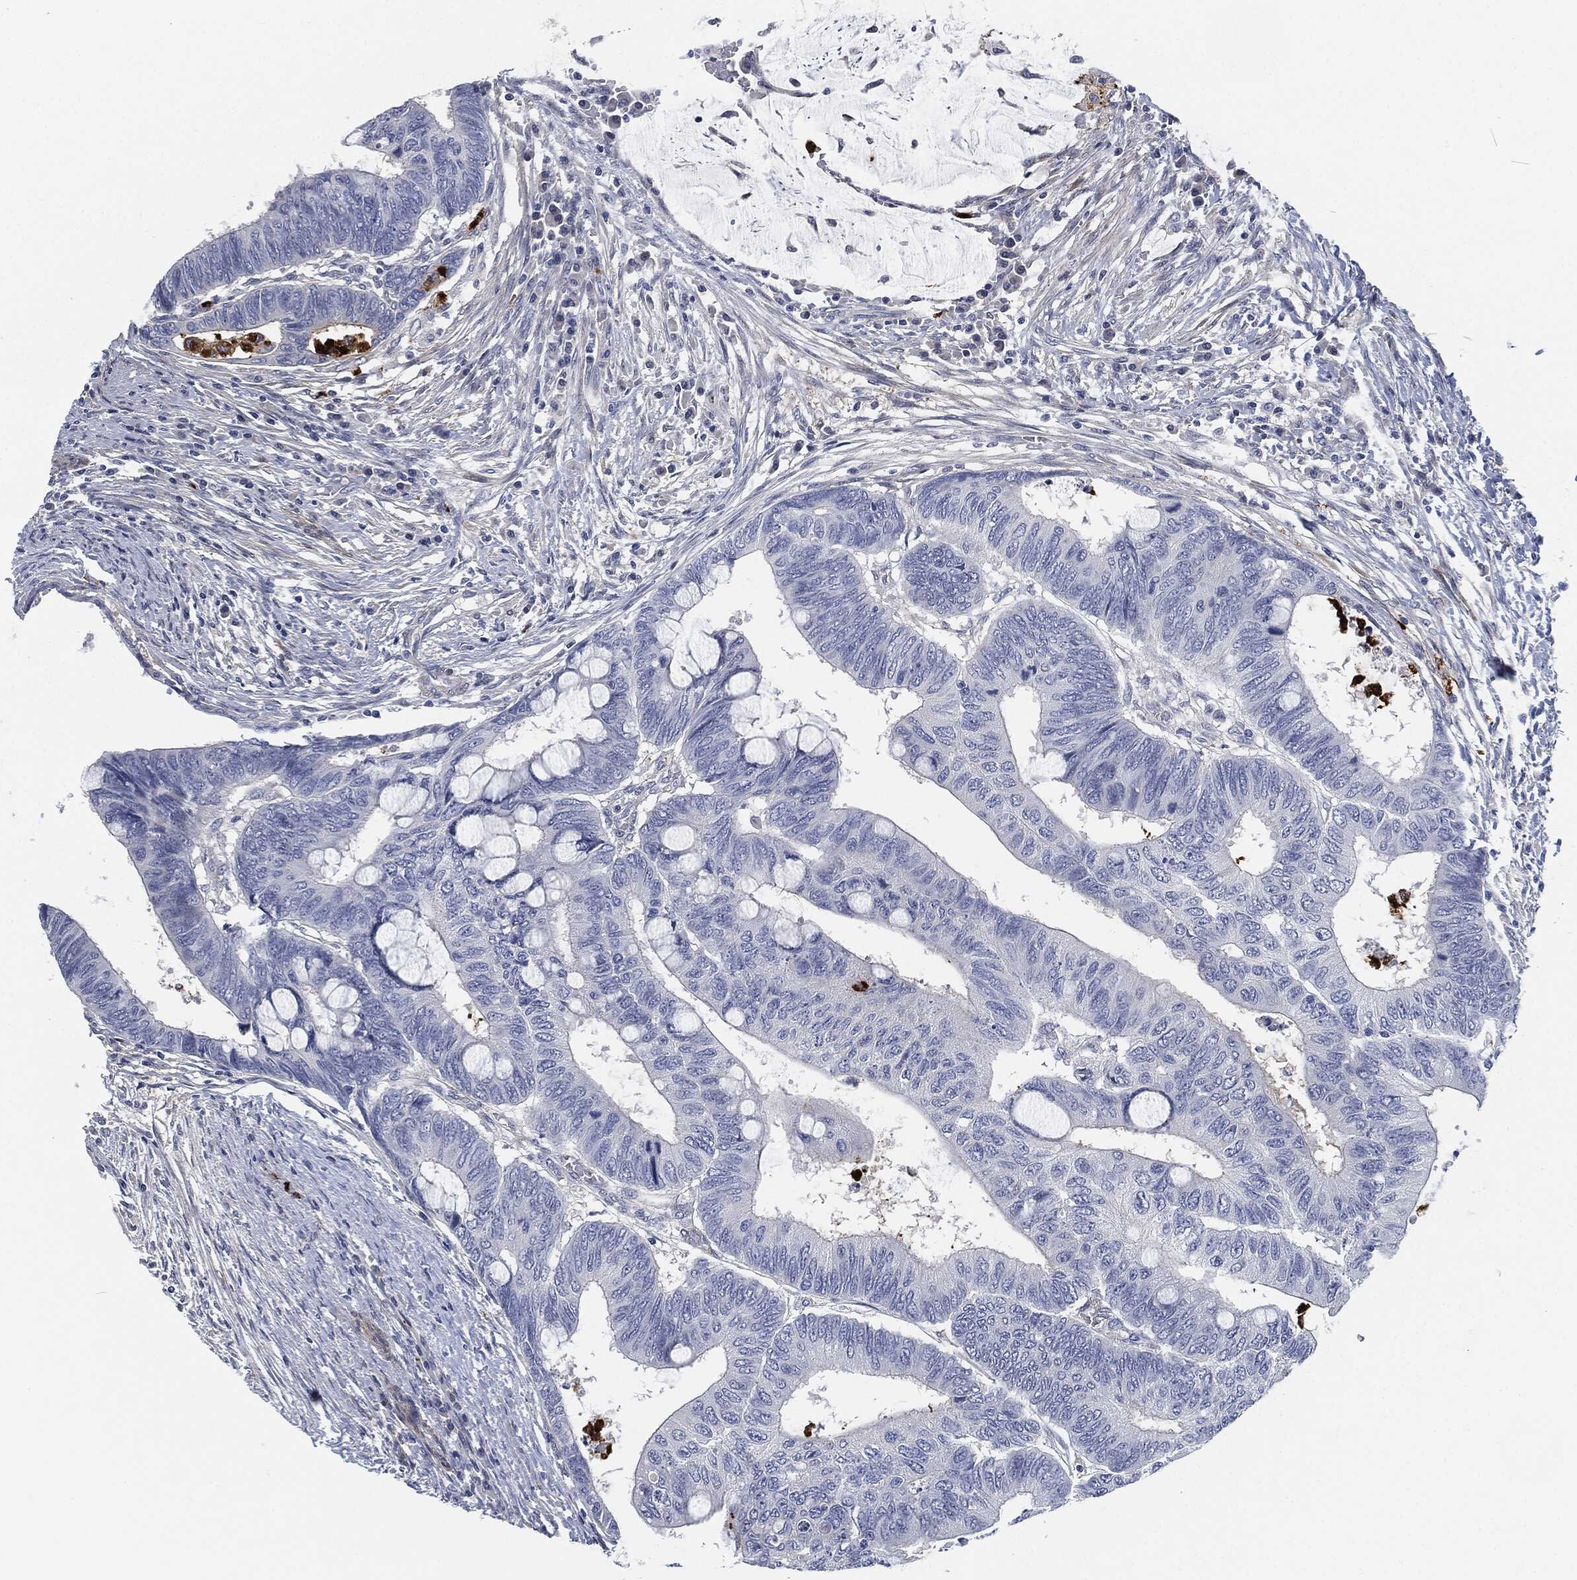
{"staining": {"intensity": "negative", "quantity": "none", "location": "none"}, "tissue": "colorectal cancer", "cell_type": "Tumor cells", "image_type": "cancer", "snomed": [{"axis": "morphology", "description": "Normal tissue, NOS"}, {"axis": "morphology", "description": "Adenocarcinoma, NOS"}, {"axis": "topography", "description": "Rectum"}, {"axis": "topography", "description": "Peripheral nerve tissue"}], "caption": "Colorectal cancer (adenocarcinoma) was stained to show a protein in brown. There is no significant staining in tumor cells.", "gene": "MPO", "patient": {"sex": "male", "age": 92}}